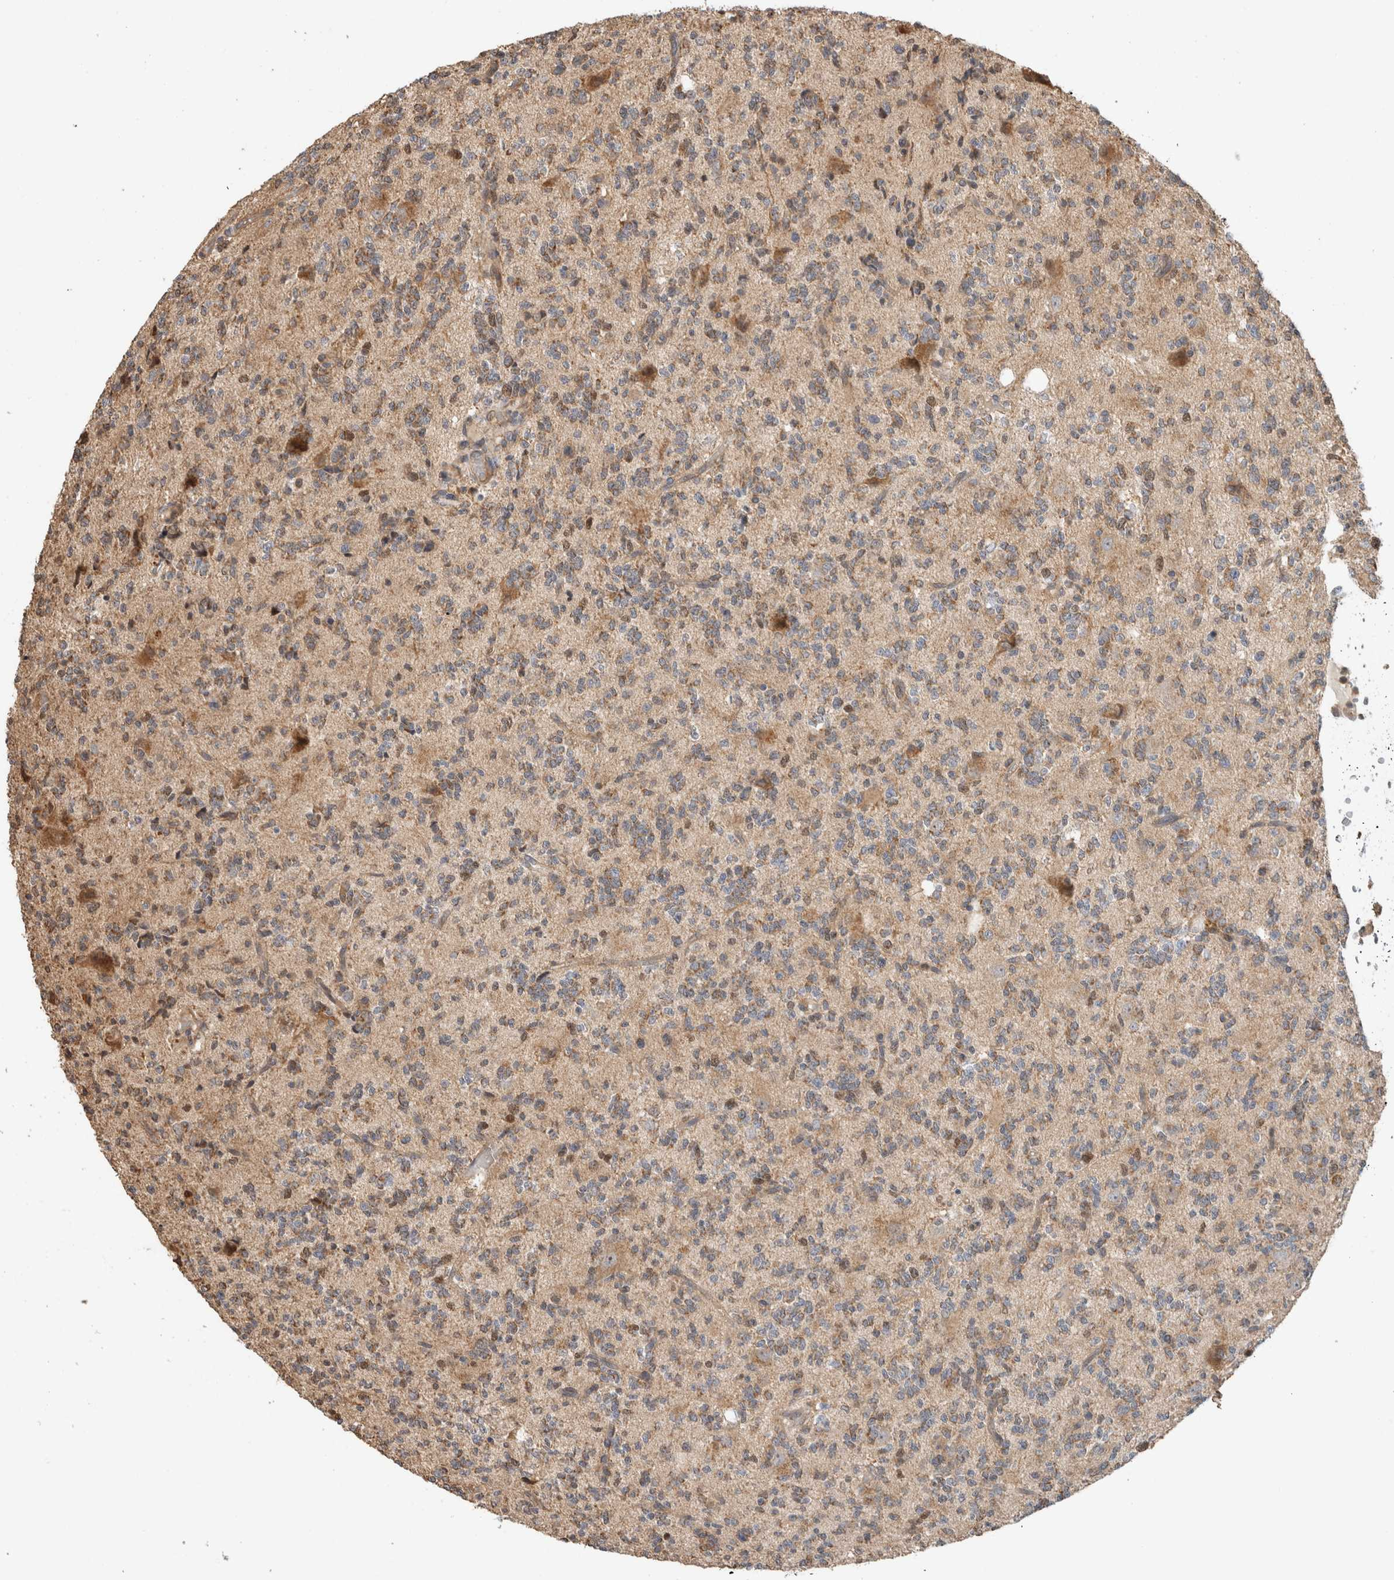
{"staining": {"intensity": "weak", "quantity": ">75%", "location": "cytoplasmic/membranous,nuclear"}, "tissue": "glioma", "cell_type": "Tumor cells", "image_type": "cancer", "snomed": [{"axis": "morphology", "description": "Glioma, malignant, High grade"}, {"axis": "topography", "description": "Brain"}], "caption": "IHC of human glioma demonstrates low levels of weak cytoplasmic/membranous and nuclear positivity in approximately >75% of tumor cells.", "gene": "GINS4", "patient": {"sex": "female", "age": 62}}